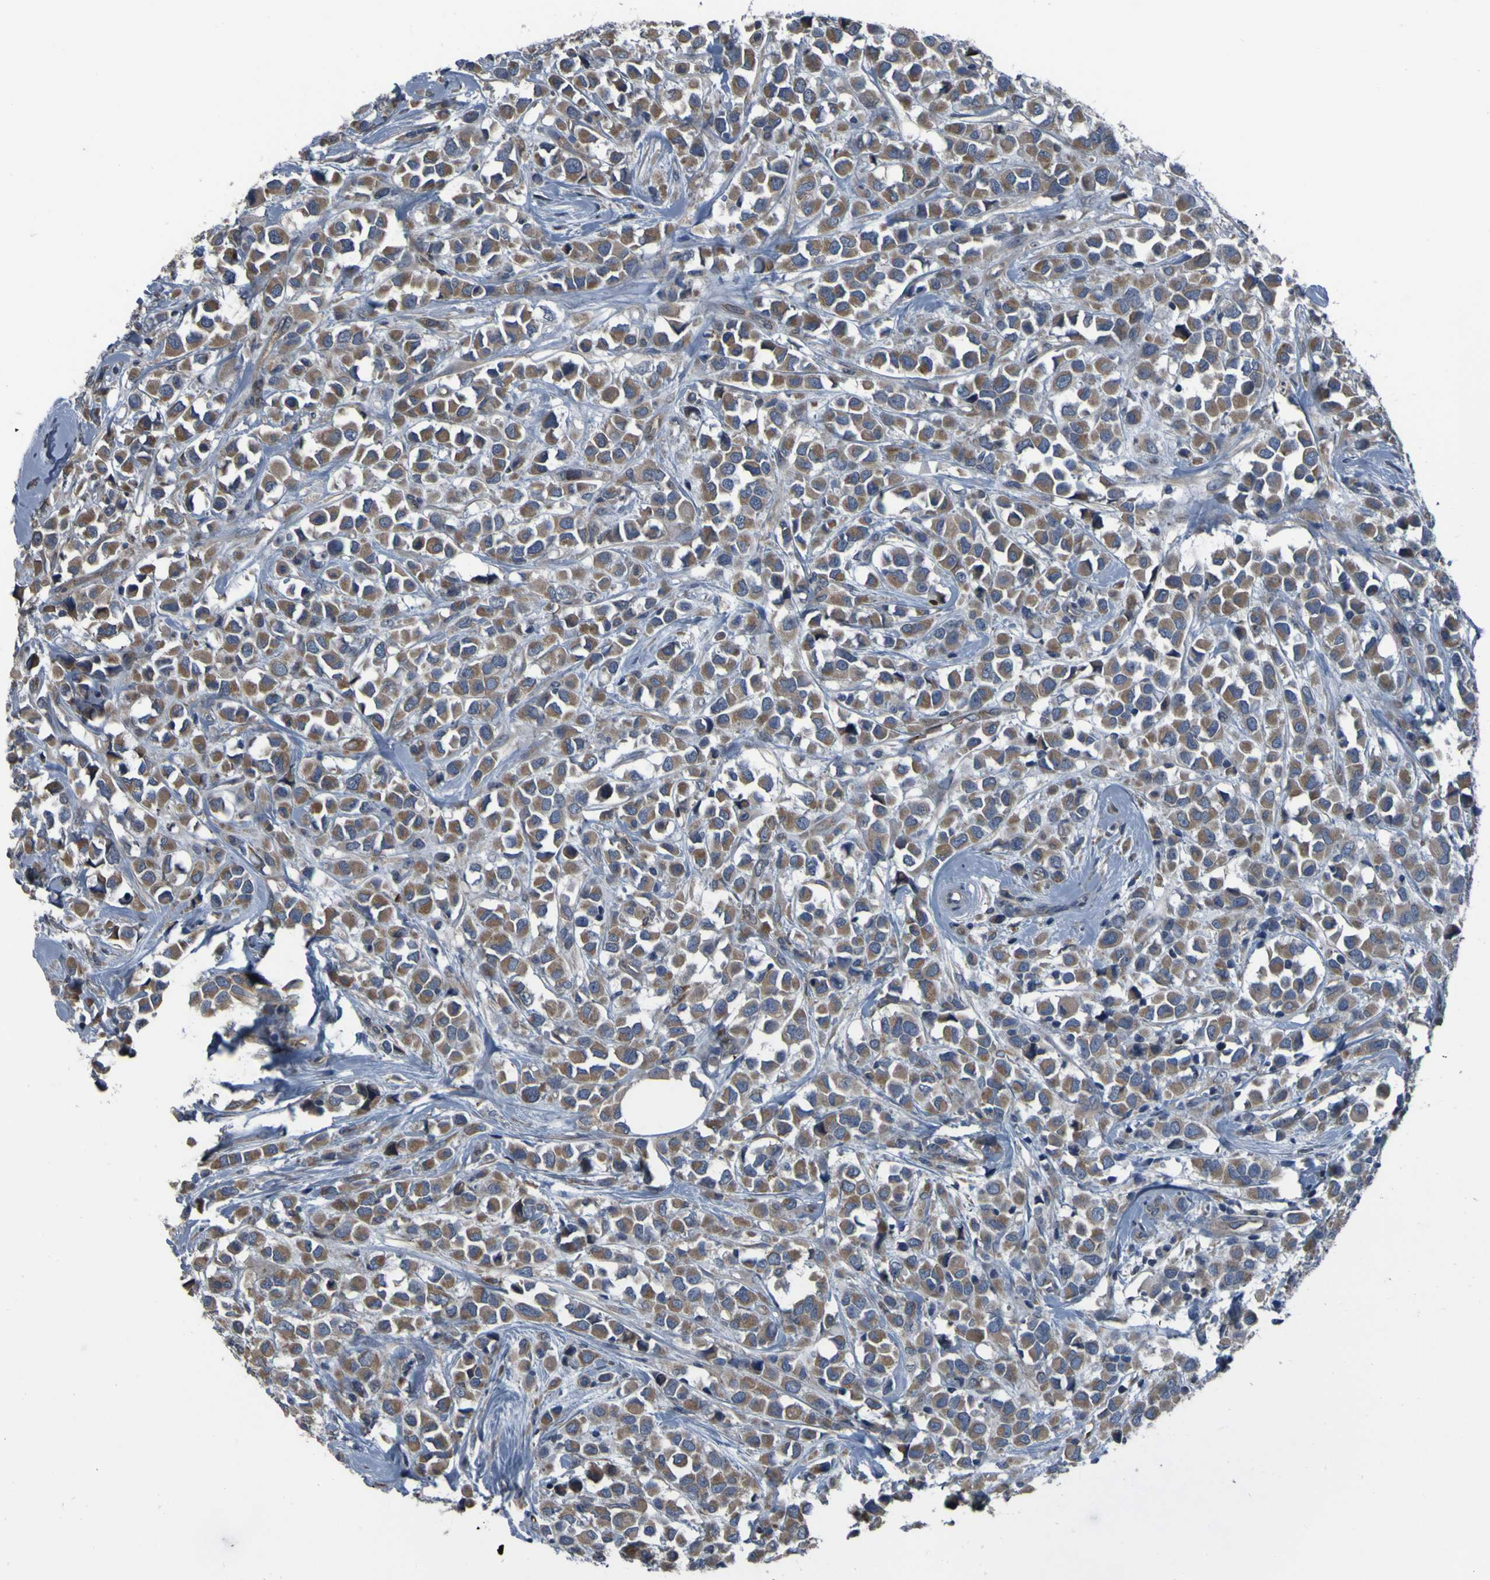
{"staining": {"intensity": "moderate", "quantity": ">75%", "location": "cytoplasmic/membranous"}, "tissue": "breast cancer", "cell_type": "Tumor cells", "image_type": "cancer", "snomed": [{"axis": "morphology", "description": "Duct carcinoma"}, {"axis": "topography", "description": "Breast"}], "caption": "Immunohistochemical staining of human breast cancer demonstrates moderate cytoplasmic/membranous protein staining in approximately >75% of tumor cells.", "gene": "GRAMD1A", "patient": {"sex": "female", "age": 61}}